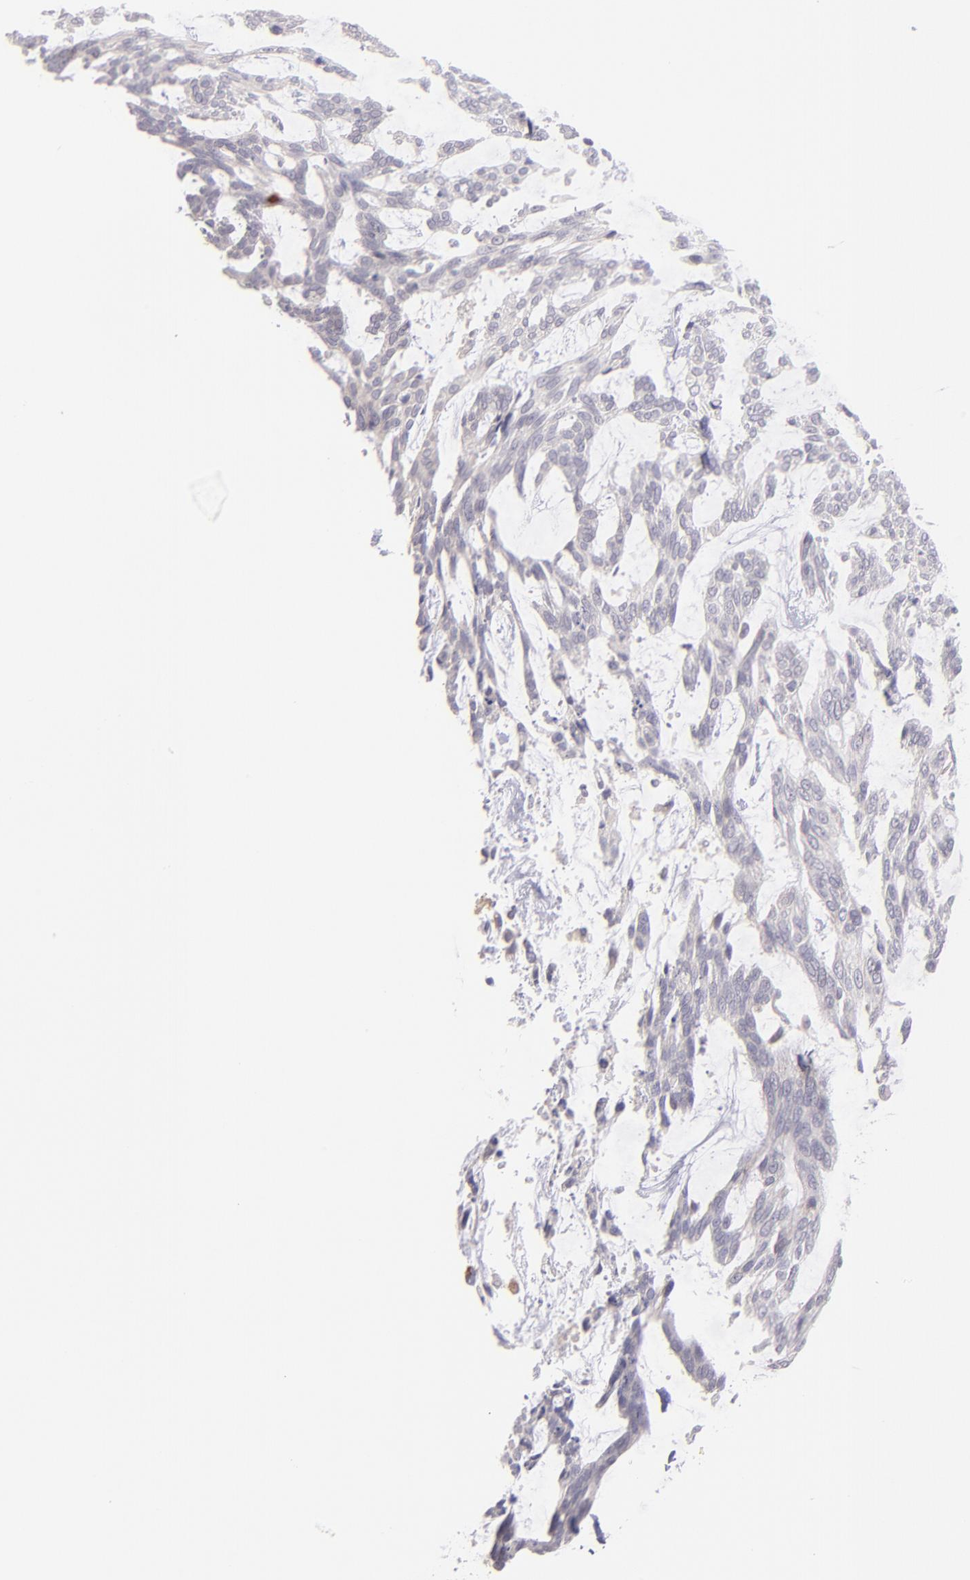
{"staining": {"intensity": "negative", "quantity": "none", "location": "none"}, "tissue": "skin cancer", "cell_type": "Tumor cells", "image_type": "cancer", "snomed": [{"axis": "morphology", "description": "Normal tissue, NOS"}, {"axis": "morphology", "description": "Basal cell carcinoma"}, {"axis": "topography", "description": "Skin"}], "caption": "An immunohistochemistry image of skin basal cell carcinoma is shown. There is no staining in tumor cells of skin basal cell carcinoma.", "gene": "TRAF3", "patient": {"sex": "female", "age": 71}}